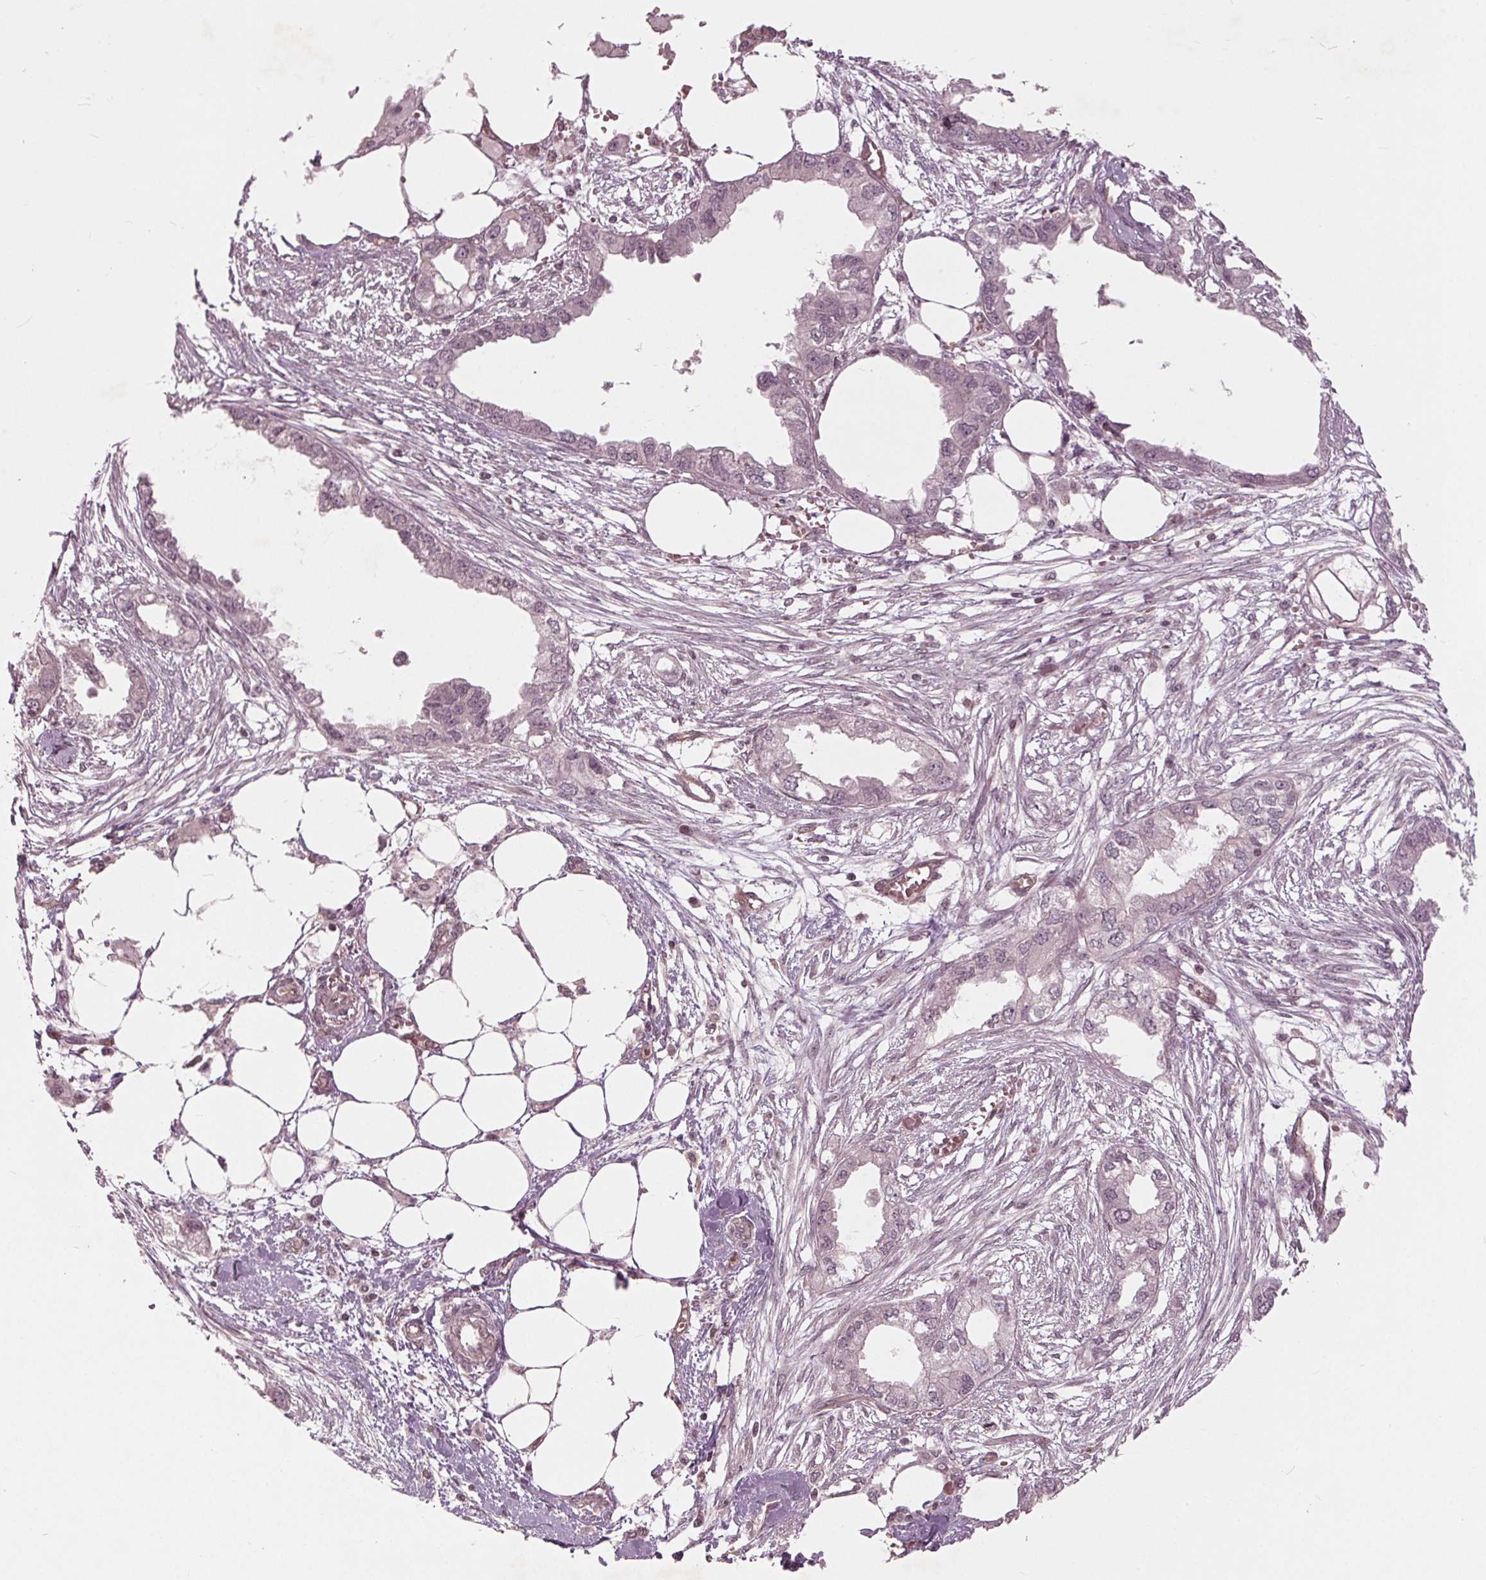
{"staining": {"intensity": "negative", "quantity": "none", "location": "none"}, "tissue": "endometrial cancer", "cell_type": "Tumor cells", "image_type": "cancer", "snomed": [{"axis": "morphology", "description": "Adenocarcinoma, NOS"}, {"axis": "morphology", "description": "Adenocarcinoma, metastatic, NOS"}, {"axis": "topography", "description": "Adipose tissue"}, {"axis": "topography", "description": "Endometrium"}], "caption": "Photomicrograph shows no protein positivity in tumor cells of endometrial cancer (metastatic adenocarcinoma) tissue.", "gene": "BTBD1", "patient": {"sex": "female", "age": 67}}